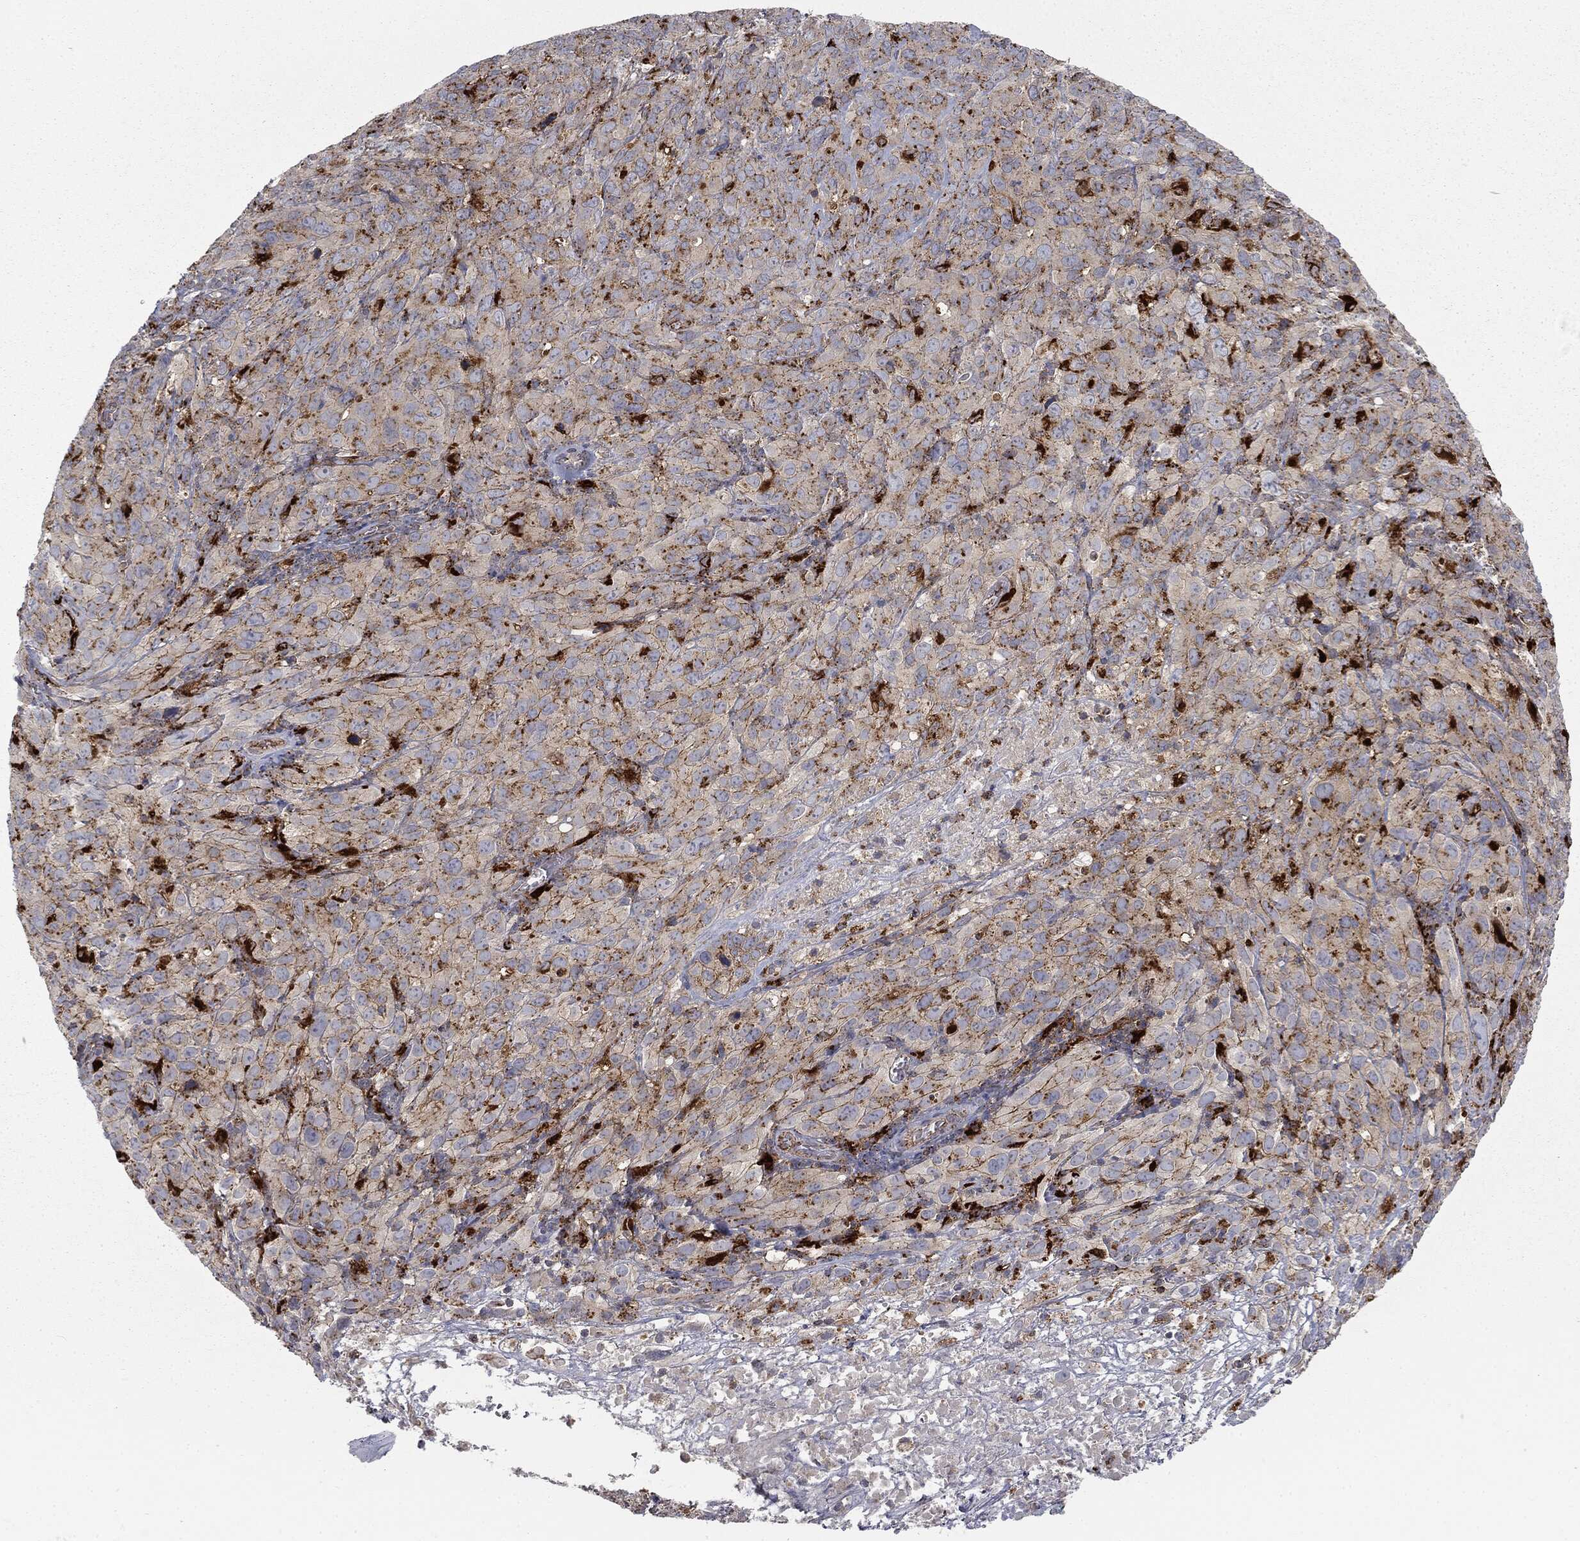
{"staining": {"intensity": "moderate", "quantity": "<25%", "location": "cytoplasmic/membranous"}, "tissue": "cervical cancer", "cell_type": "Tumor cells", "image_type": "cancer", "snomed": [{"axis": "morphology", "description": "Squamous cell carcinoma, NOS"}, {"axis": "topography", "description": "Cervix"}], "caption": "Cervical squamous cell carcinoma stained with a protein marker exhibits moderate staining in tumor cells.", "gene": "CTSA", "patient": {"sex": "female", "age": 51}}